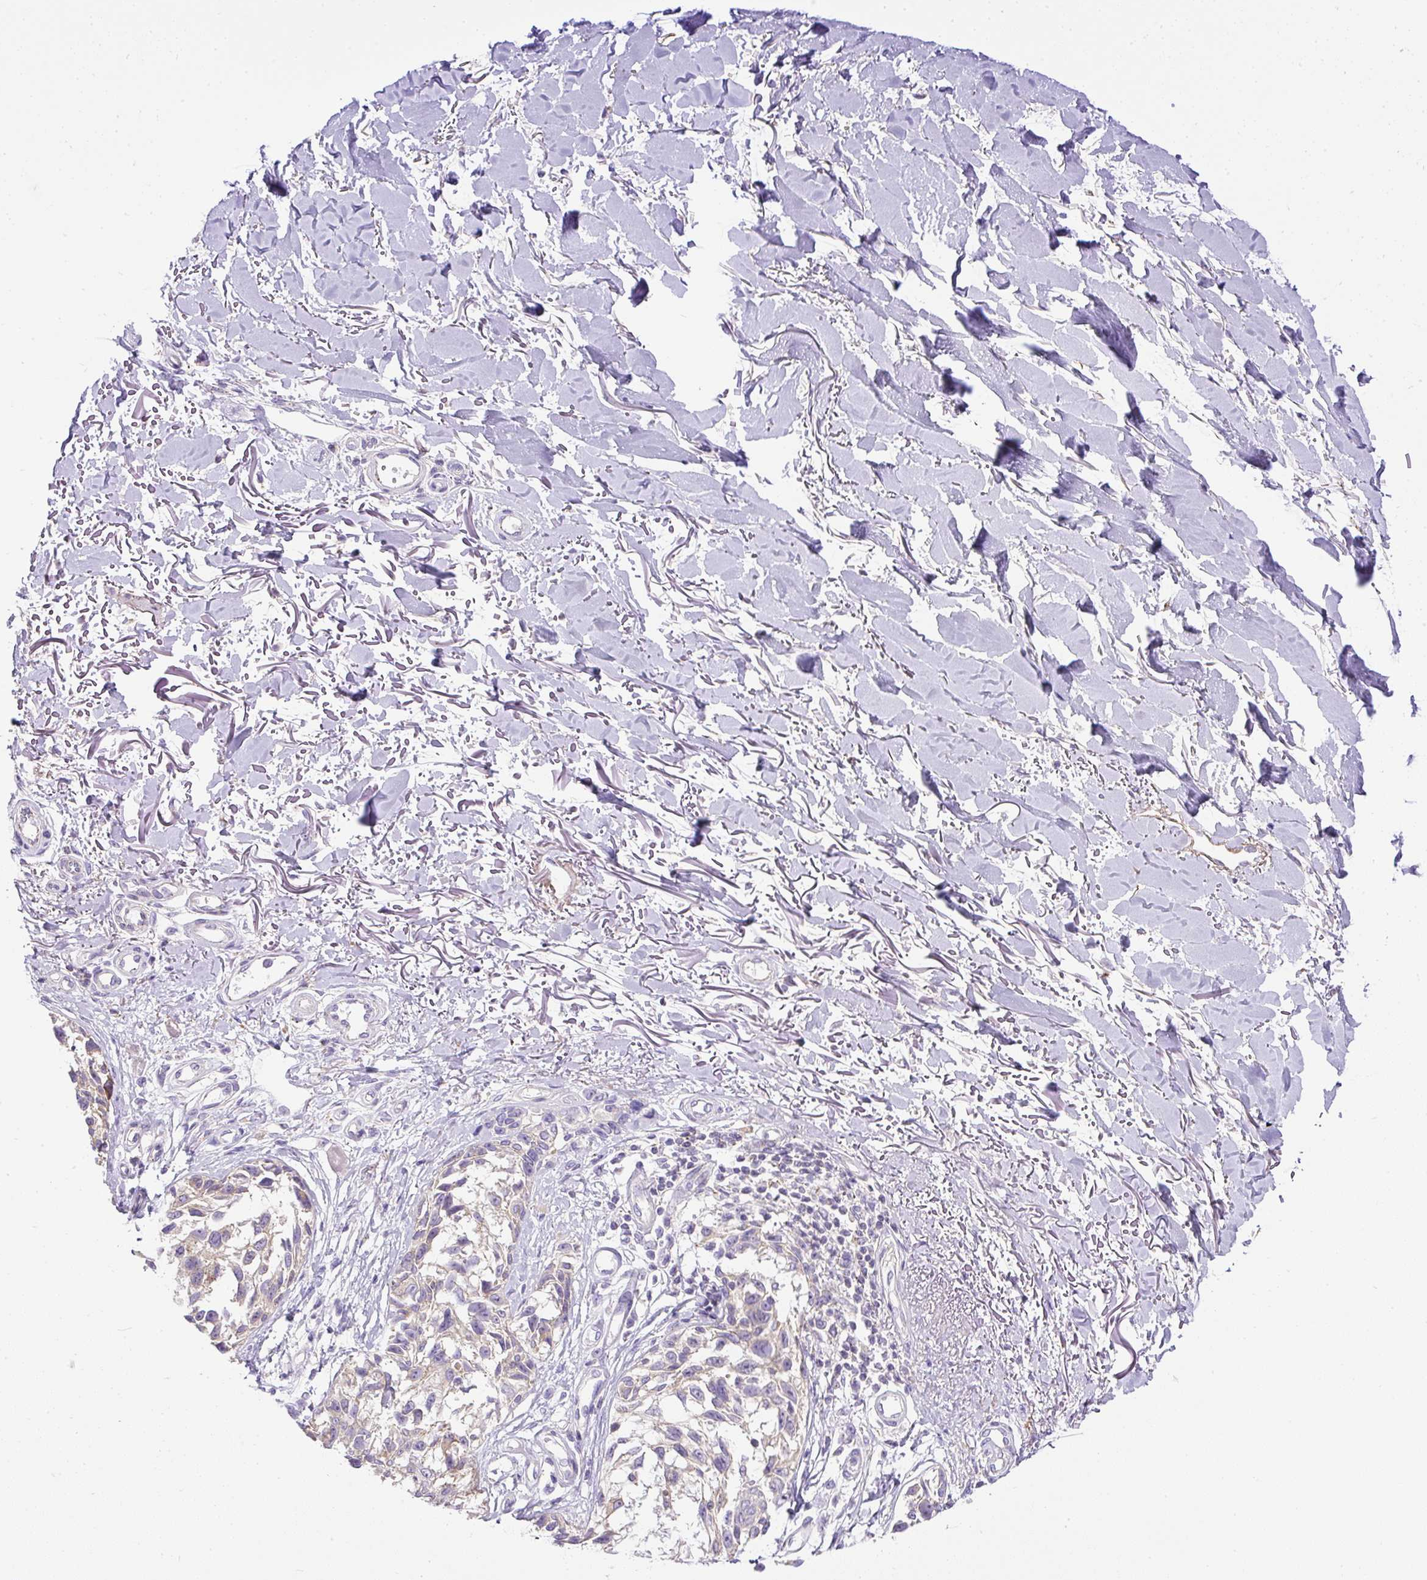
{"staining": {"intensity": "weak", "quantity": "<25%", "location": "cytoplasmic/membranous"}, "tissue": "melanoma", "cell_type": "Tumor cells", "image_type": "cancer", "snomed": [{"axis": "morphology", "description": "Malignant melanoma, NOS"}, {"axis": "topography", "description": "Skin"}], "caption": "Tumor cells show no significant expression in malignant melanoma.", "gene": "CFAP47", "patient": {"sex": "male", "age": 73}}